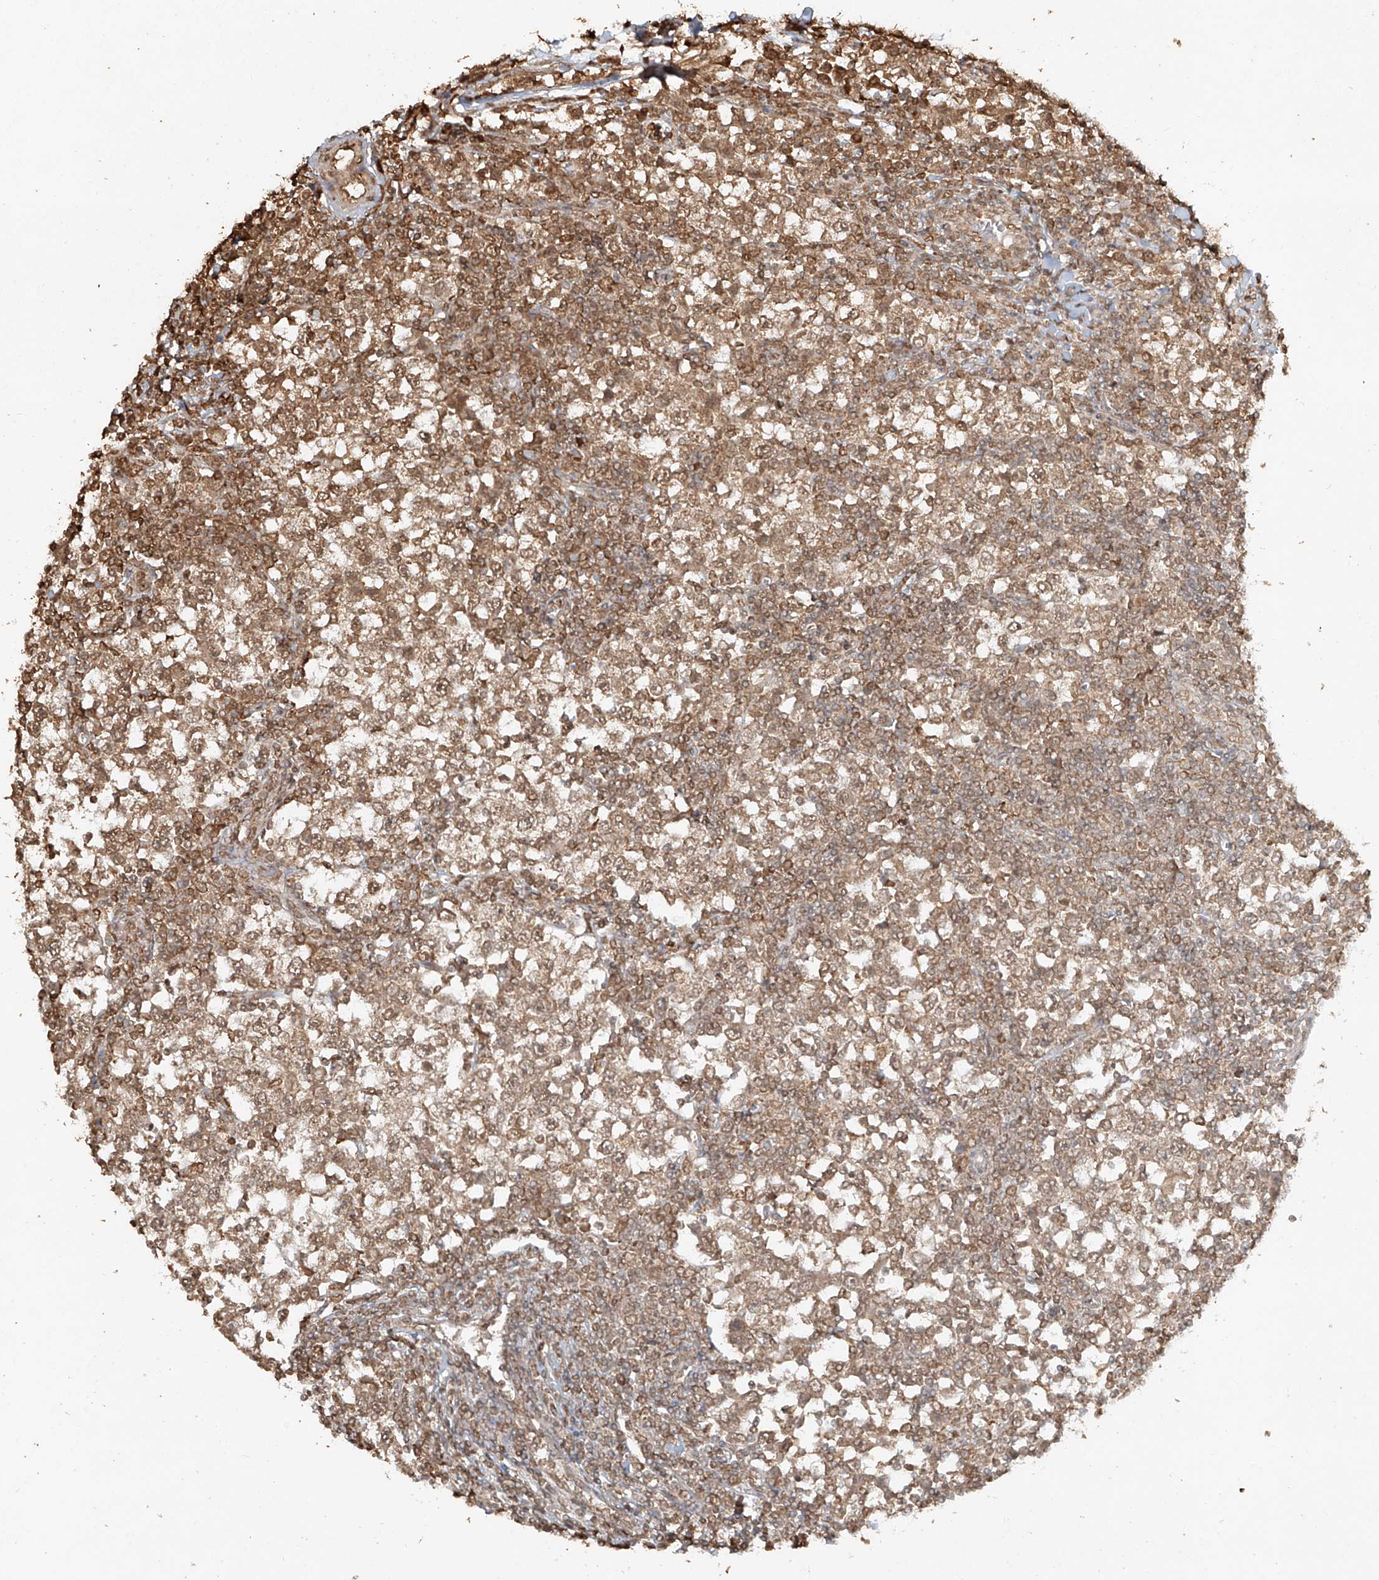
{"staining": {"intensity": "moderate", "quantity": ">75%", "location": "cytoplasmic/membranous,nuclear"}, "tissue": "testis cancer", "cell_type": "Tumor cells", "image_type": "cancer", "snomed": [{"axis": "morphology", "description": "Seminoma, NOS"}, {"axis": "topography", "description": "Testis"}], "caption": "Immunohistochemistry micrograph of human testis seminoma stained for a protein (brown), which demonstrates medium levels of moderate cytoplasmic/membranous and nuclear staining in about >75% of tumor cells.", "gene": "TIGAR", "patient": {"sex": "male", "age": 65}}